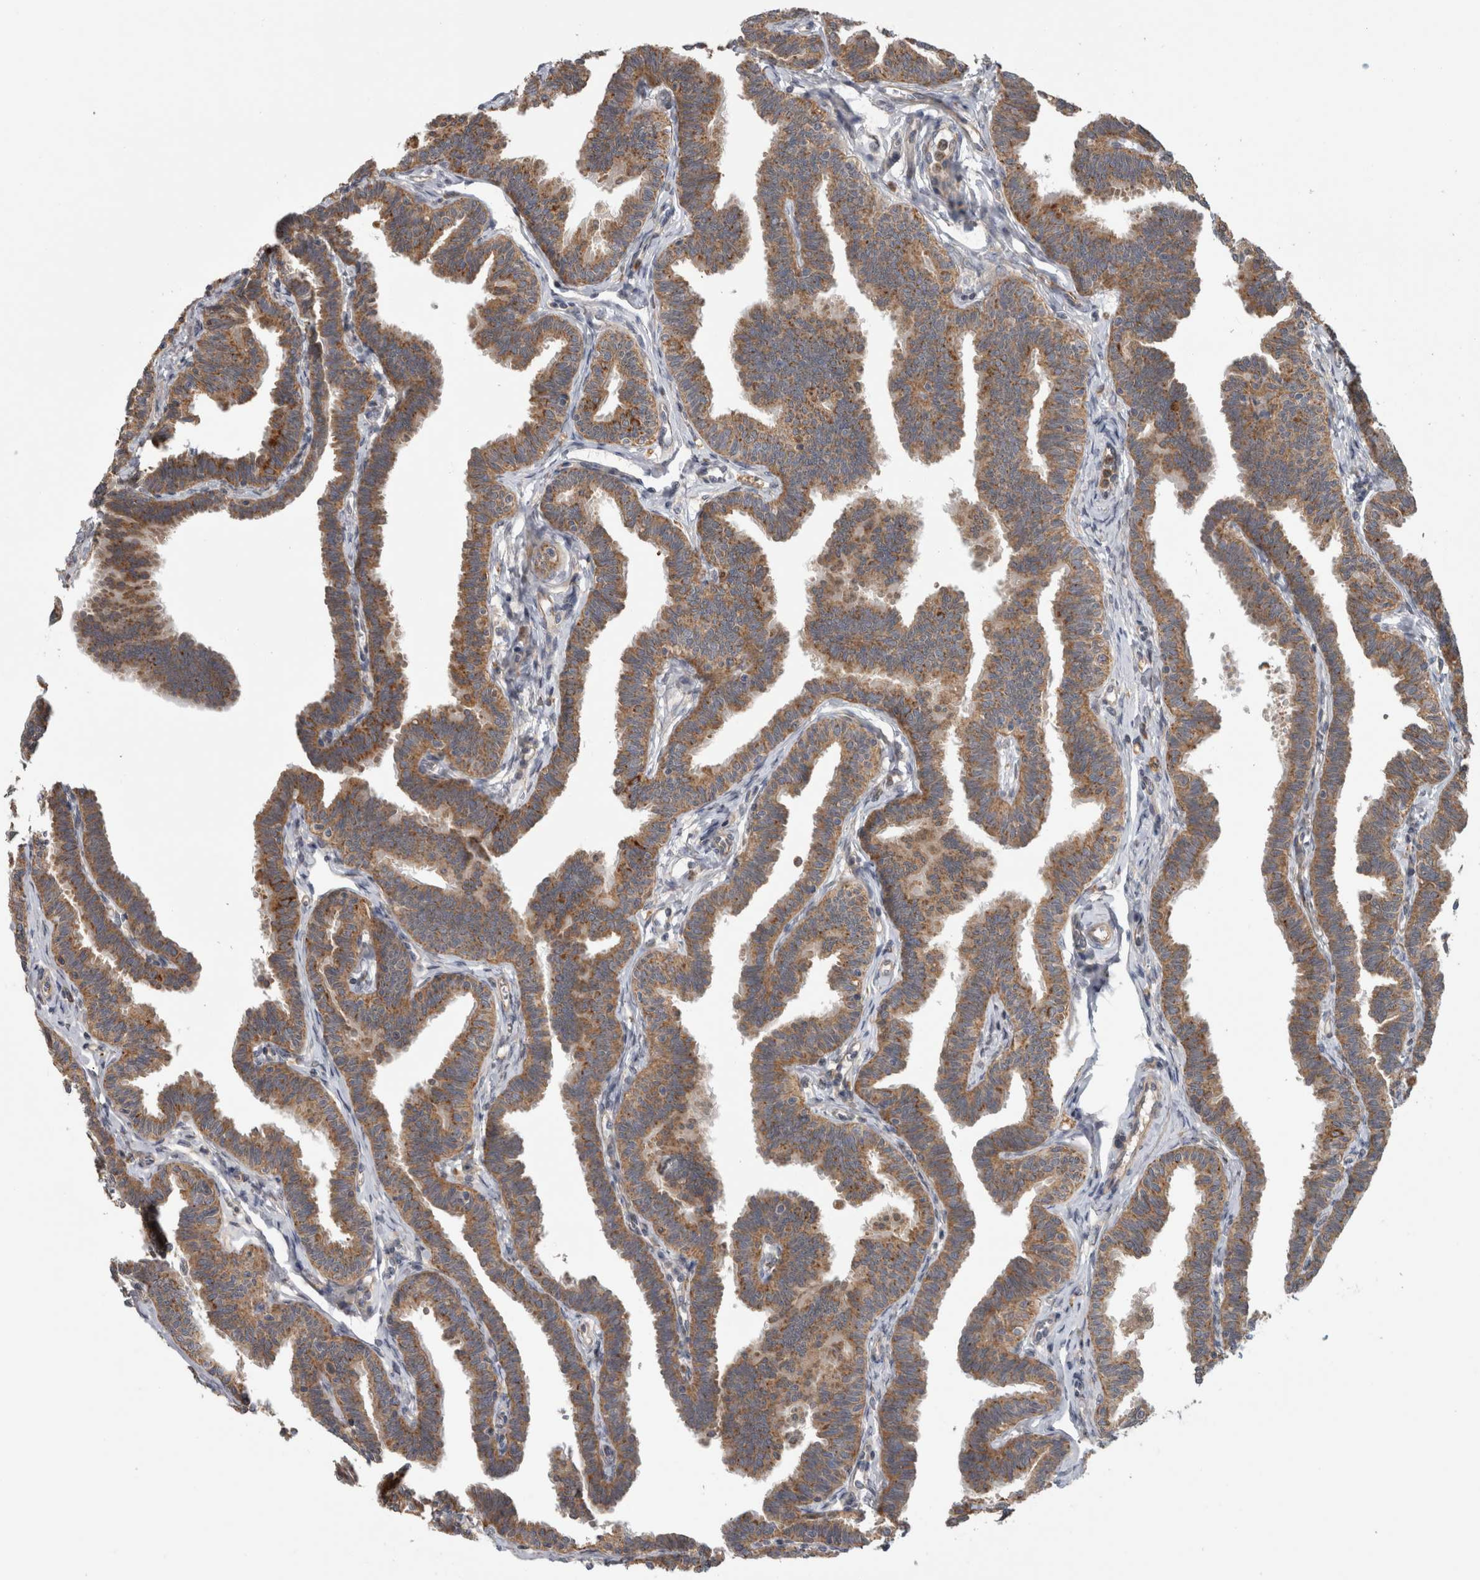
{"staining": {"intensity": "moderate", "quantity": ">75%", "location": "cytoplasmic/membranous"}, "tissue": "fallopian tube", "cell_type": "Glandular cells", "image_type": "normal", "snomed": [{"axis": "morphology", "description": "Normal tissue, NOS"}, {"axis": "topography", "description": "Fallopian tube"}, {"axis": "topography", "description": "Ovary"}], "caption": "Brown immunohistochemical staining in unremarkable human fallopian tube displays moderate cytoplasmic/membranous staining in approximately >75% of glandular cells. Using DAB (3,3'-diaminobenzidine) (brown) and hematoxylin (blue) stains, captured at high magnification using brightfield microscopy.", "gene": "ADGRL3", "patient": {"sex": "female", "age": 23}}